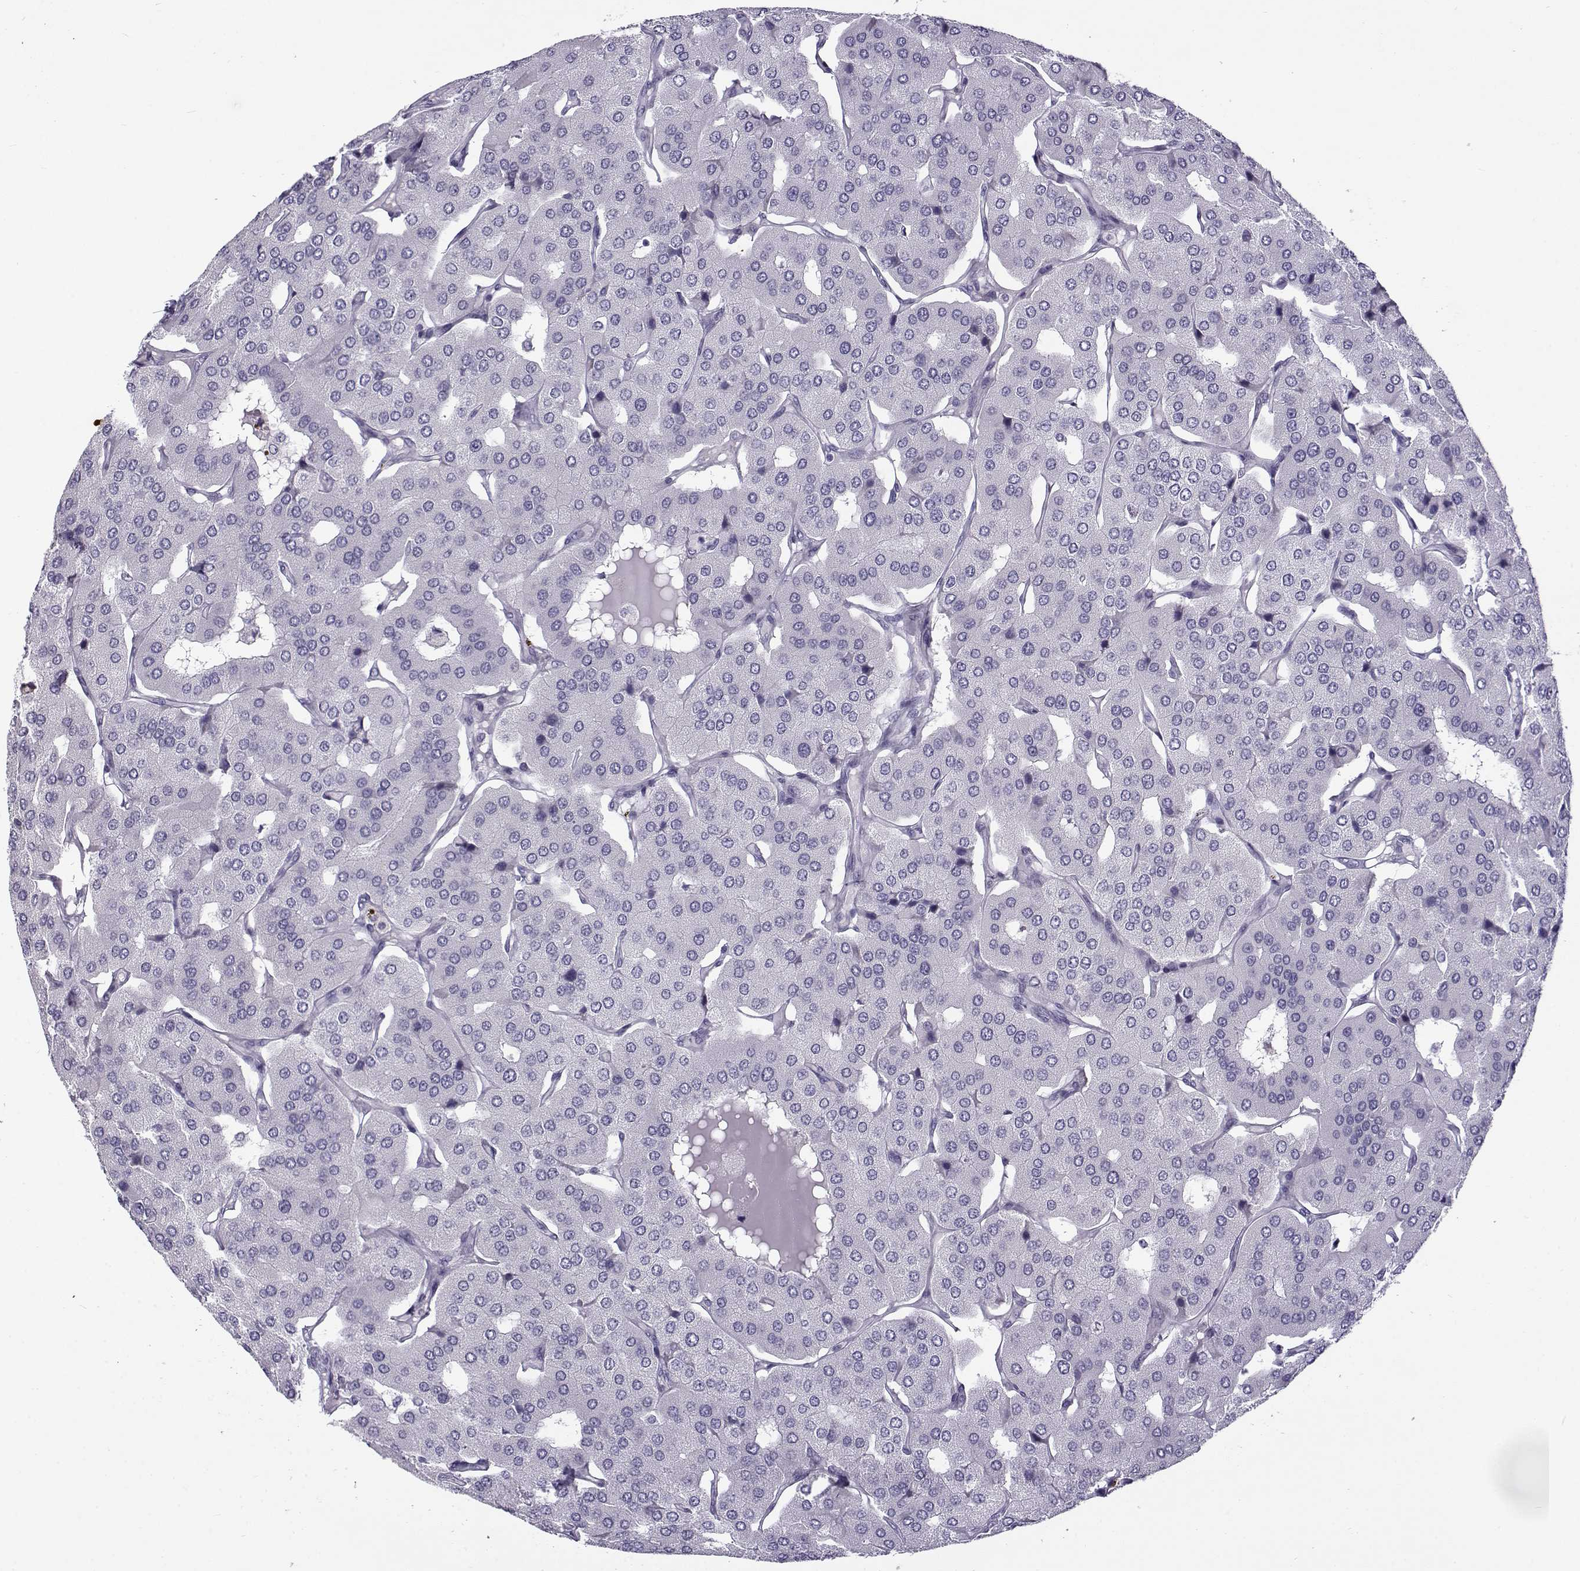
{"staining": {"intensity": "negative", "quantity": "none", "location": "none"}, "tissue": "parathyroid gland", "cell_type": "Glandular cells", "image_type": "normal", "snomed": [{"axis": "morphology", "description": "Normal tissue, NOS"}, {"axis": "morphology", "description": "Adenoma, NOS"}, {"axis": "topography", "description": "Parathyroid gland"}], "caption": "The photomicrograph reveals no staining of glandular cells in unremarkable parathyroid gland.", "gene": "GTSF1L", "patient": {"sex": "female", "age": 86}}